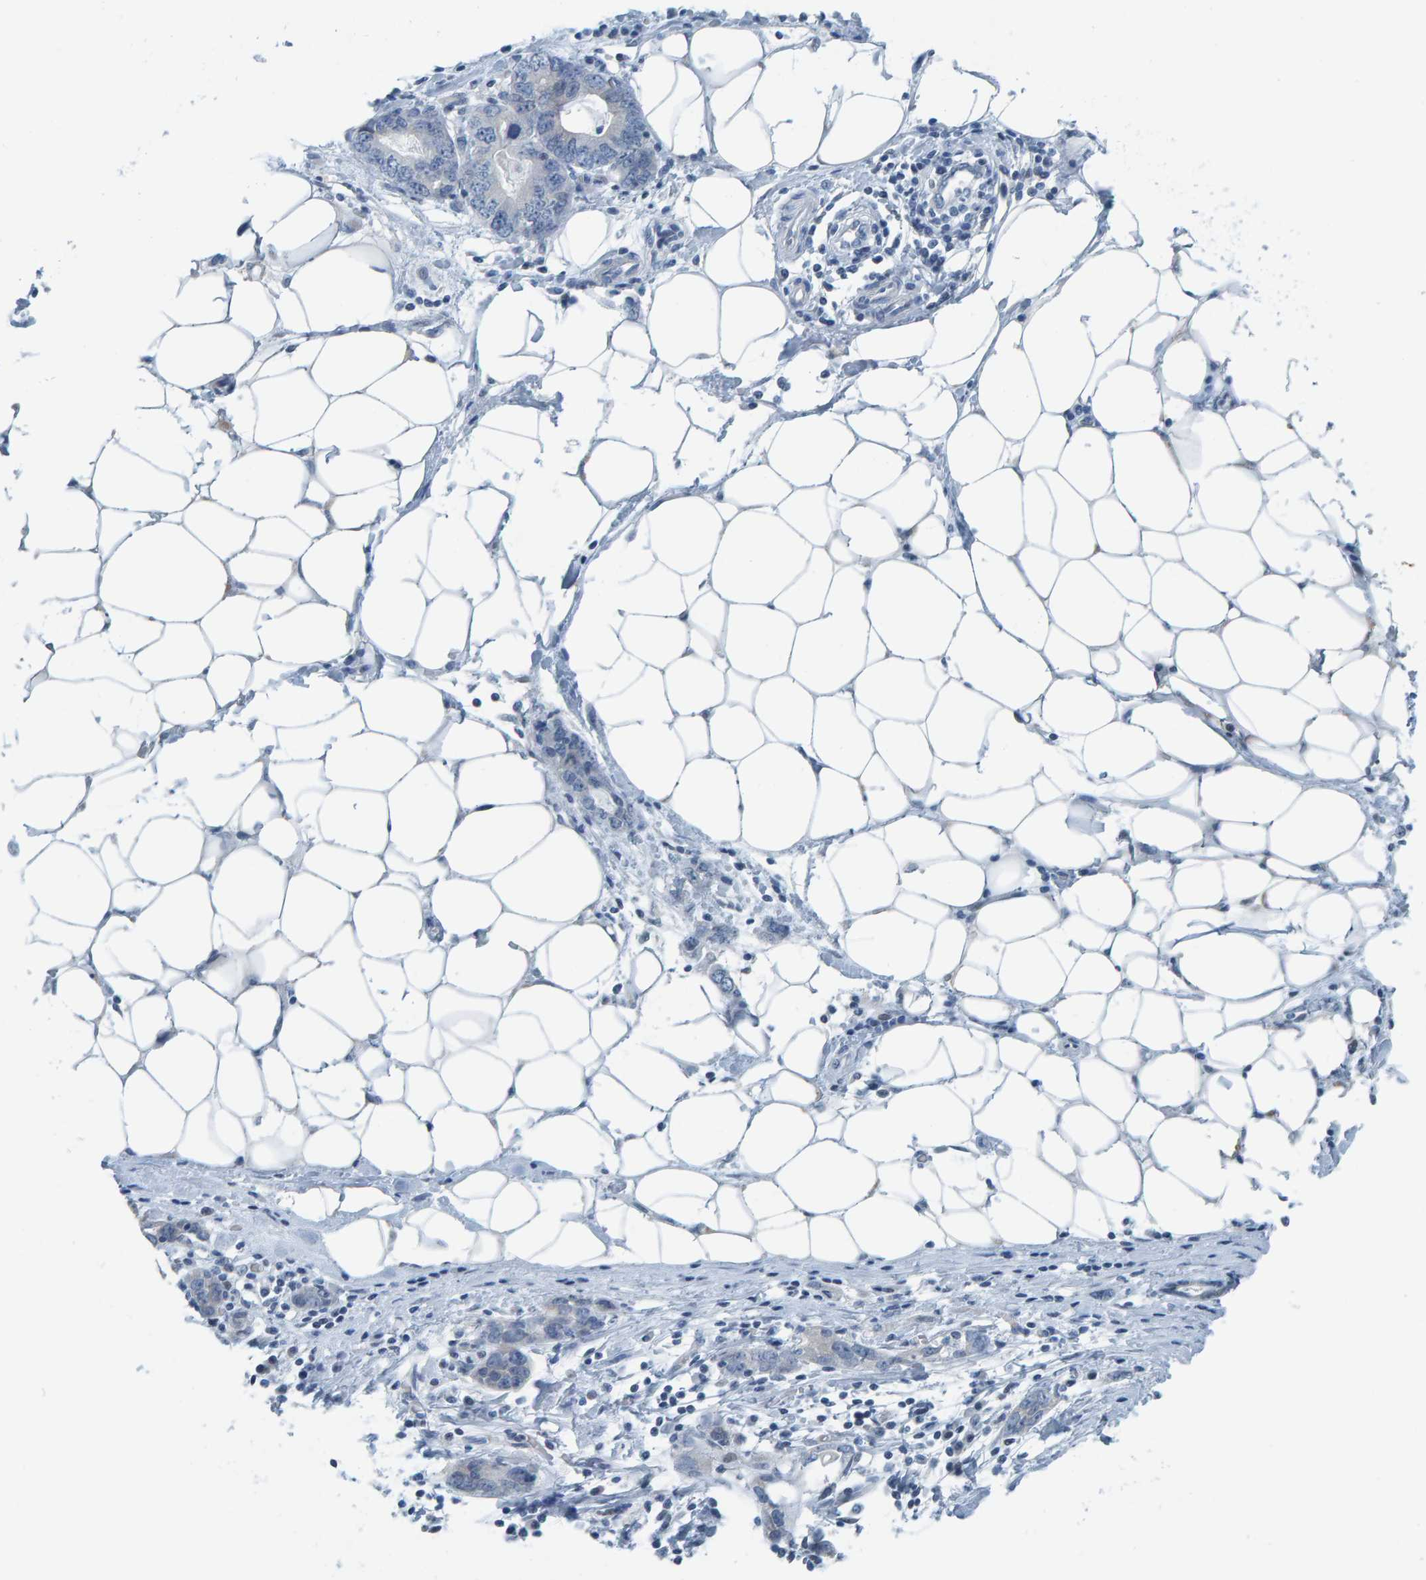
{"staining": {"intensity": "negative", "quantity": "none", "location": "none"}, "tissue": "stomach cancer", "cell_type": "Tumor cells", "image_type": "cancer", "snomed": [{"axis": "morphology", "description": "Adenocarcinoma, NOS"}, {"axis": "topography", "description": "Stomach, lower"}], "caption": "Protein analysis of adenocarcinoma (stomach) demonstrates no significant staining in tumor cells. (DAB (3,3'-diaminobenzidine) IHC visualized using brightfield microscopy, high magnification).", "gene": "CNP", "patient": {"sex": "female", "age": 93}}